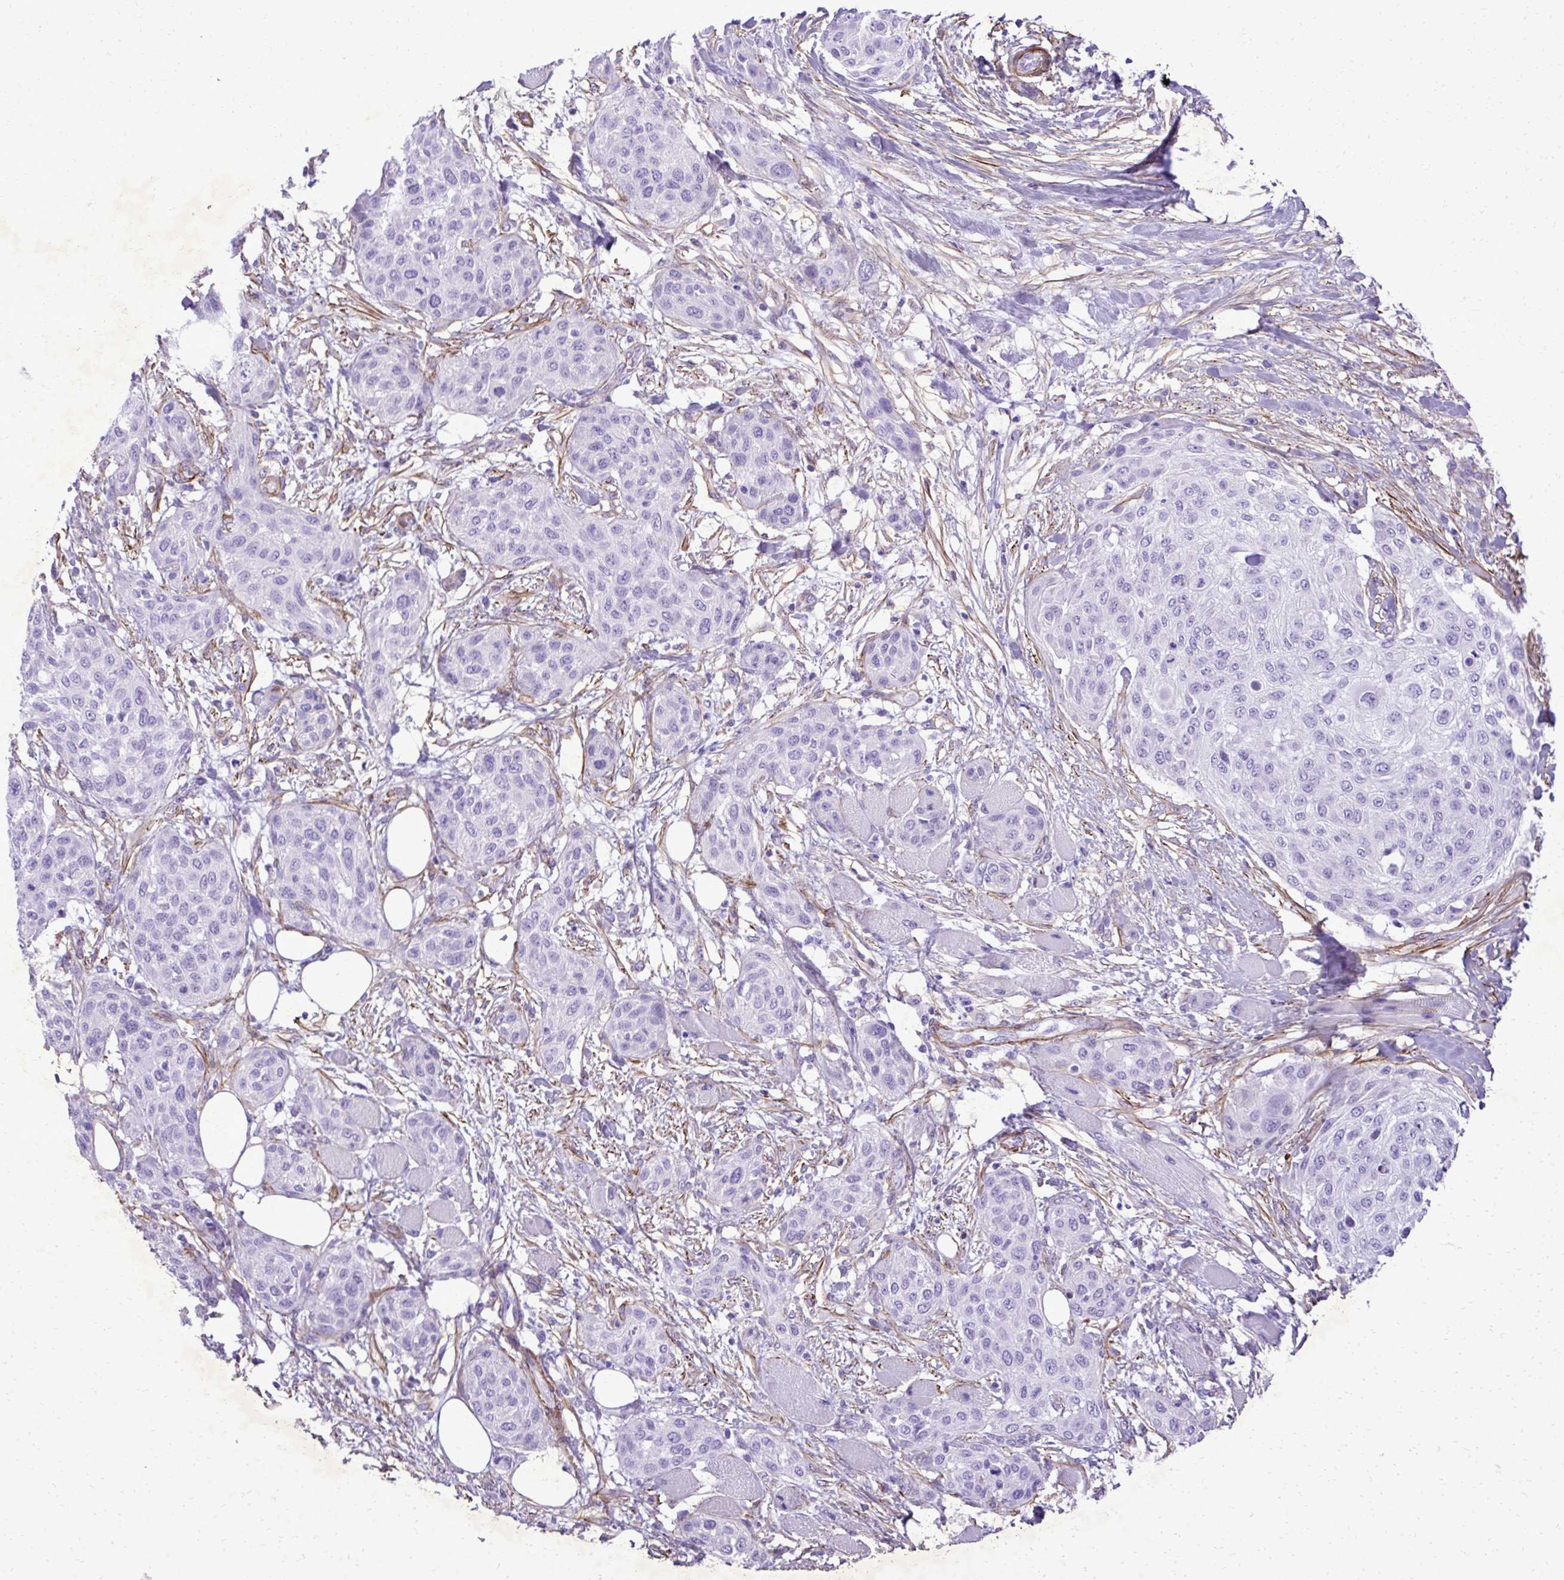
{"staining": {"intensity": "negative", "quantity": "none", "location": "none"}, "tissue": "skin cancer", "cell_type": "Tumor cells", "image_type": "cancer", "snomed": [{"axis": "morphology", "description": "Squamous cell carcinoma, NOS"}, {"axis": "topography", "description": "Skin"}], "caption": "Immunohistochemistry (IHC) micrograph of human skin squamous cell carcinoma stained for a protein (brown), which reveals no staining in tumor cells. (Stains: DAB (3,3'-diaminobenzidine) immunohistochemistry (IHC) with hematoxylin counter stain, Microscopy: brightfield microscopy at high magnification).", "gene": "PITPNM3", "patient": {"sex": "female", "age": 87}}